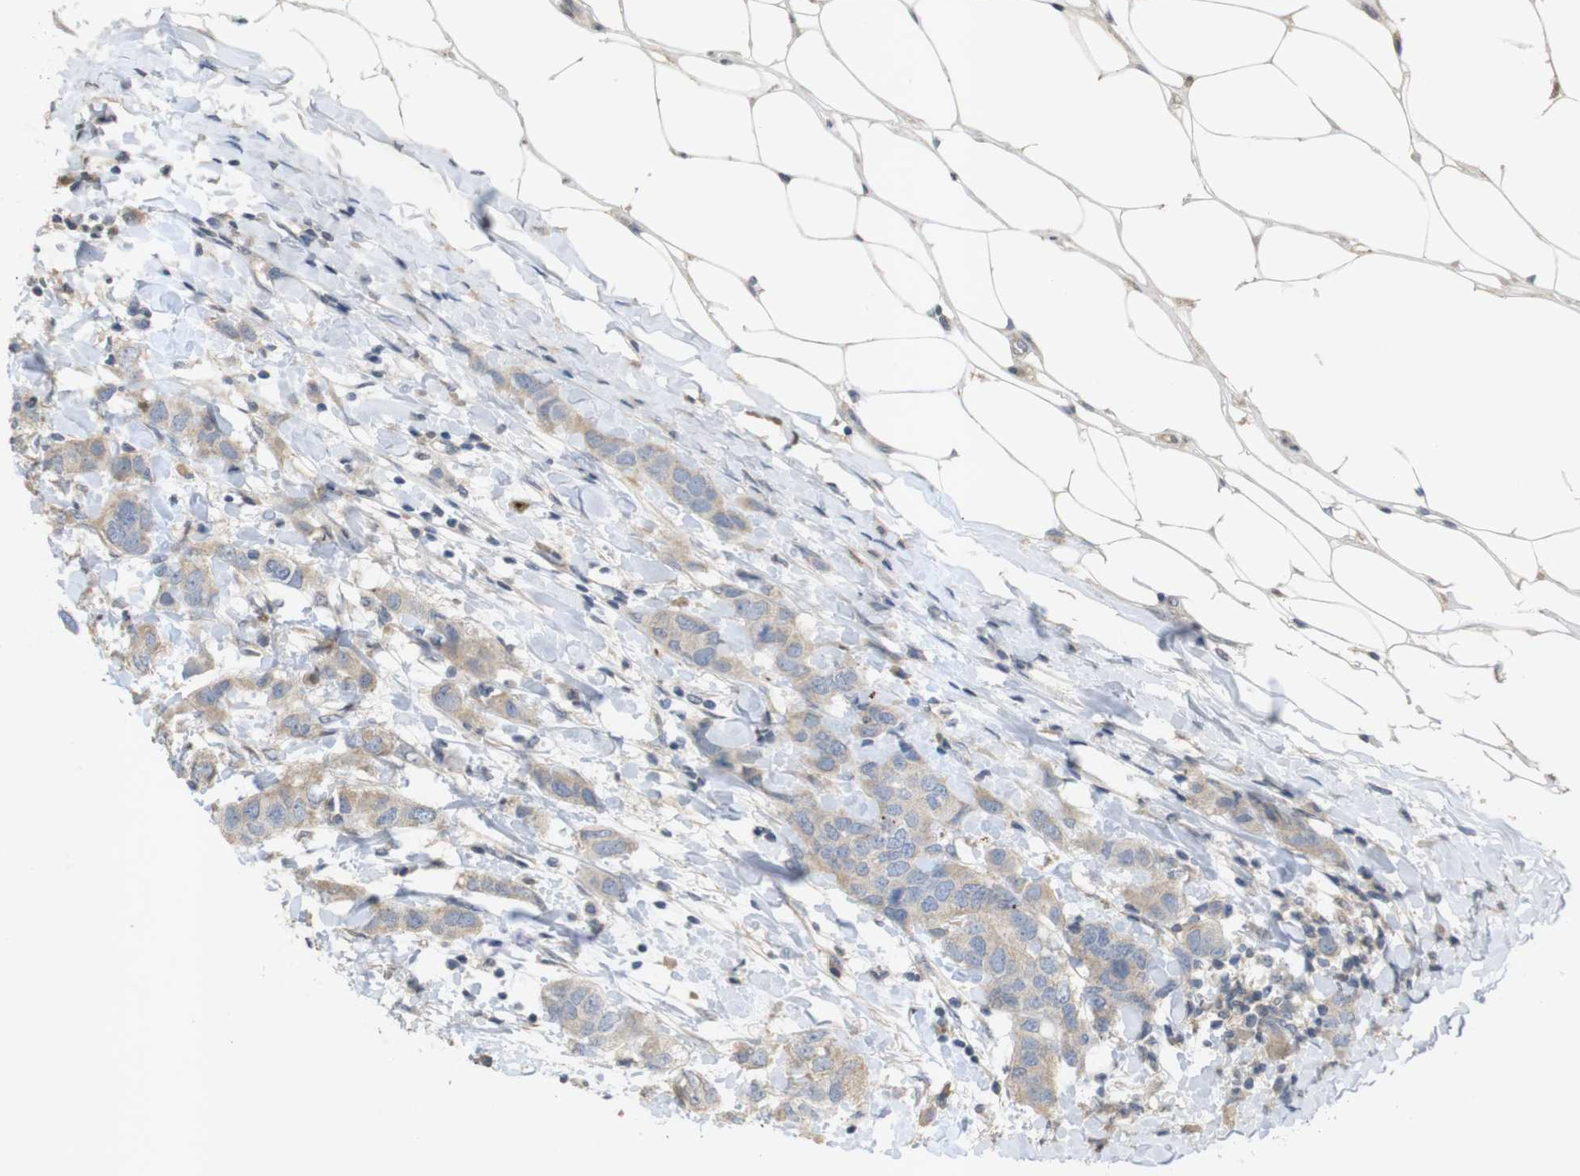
{"staining": {"intensity": "weak", "quantity": ">75%", "location": "cytoplasmic/membranous"}, "tissue": "breast cancer", "cell_type": "Tumor cells", "image_type": "cancer", "snomed": [{"axis": "morphology", "description": "Duct carcinoma"}, {"axis": "topography", "description": "Breast"}], "caption": "Immunohistochemical staining of breast cancer (invasive ductal carcinoma) reveals weak cytoplasmic/membranous protein positivity in about >75% of tumor cells. (DAB (3,3'-diaminobenzidine) IHC, brown staining for protein, blue staining for nuclei).", "gene": "TSPAN14", "patient": {"sex": "female", "age": 50}}